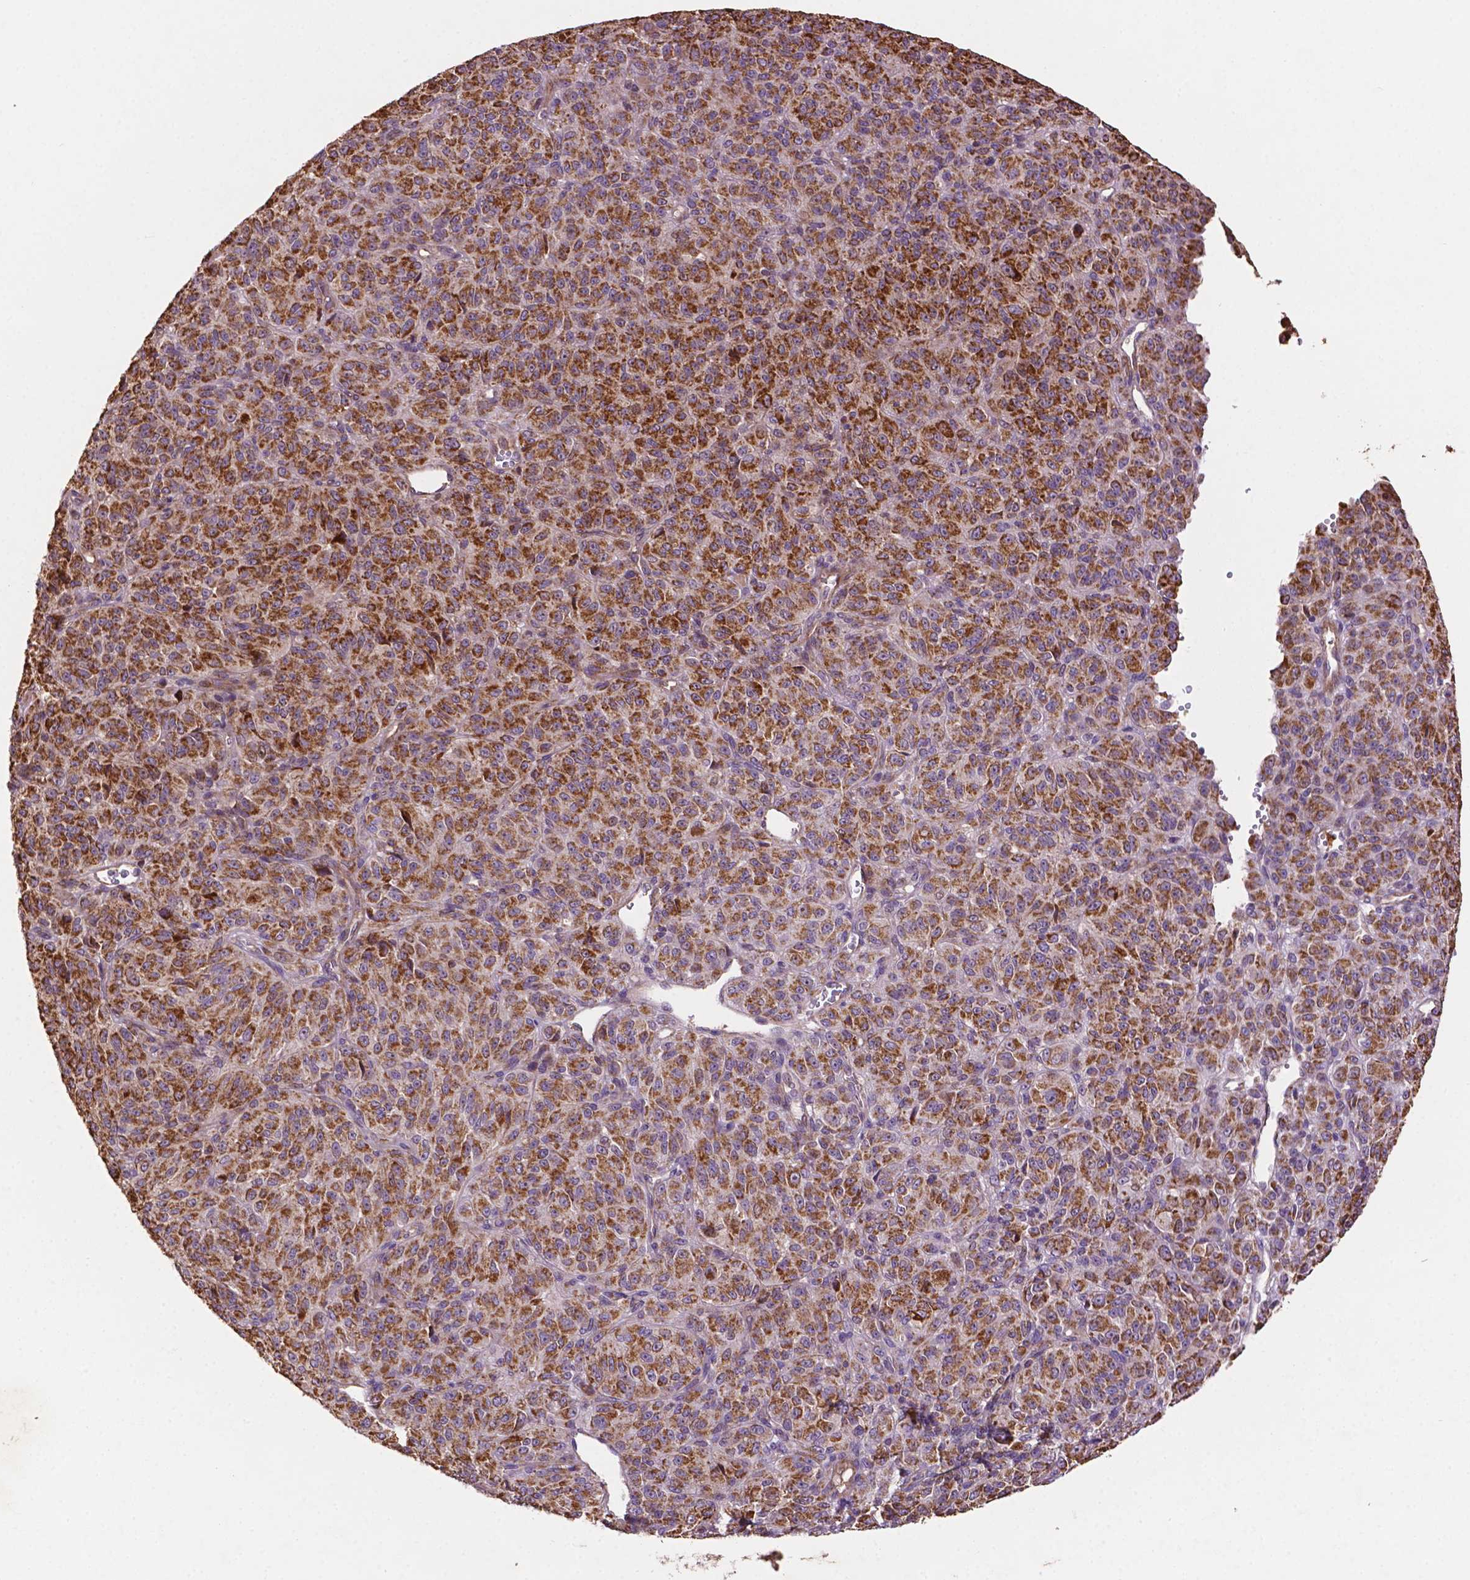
{"staining": {"intensity": "moderate", "quantity": ">75%", "location": "cytoplasmic/membranous"}, "tissue": "melanoma", "cell_type": "Tumor cells", "image_type": "cancer", "snomed": [{"axis": "morphology", "description": "Malignant melanoma, Metastatic site"}, {"axis": "topography", "description": "Brain"}], "caption": "A brown stain highlights moderate cytoplasmic/membranous positivity of a protein in human melanoma tumor cells.", "gene": "LRR1", "patient": {"sex": "female", "age": 56}}